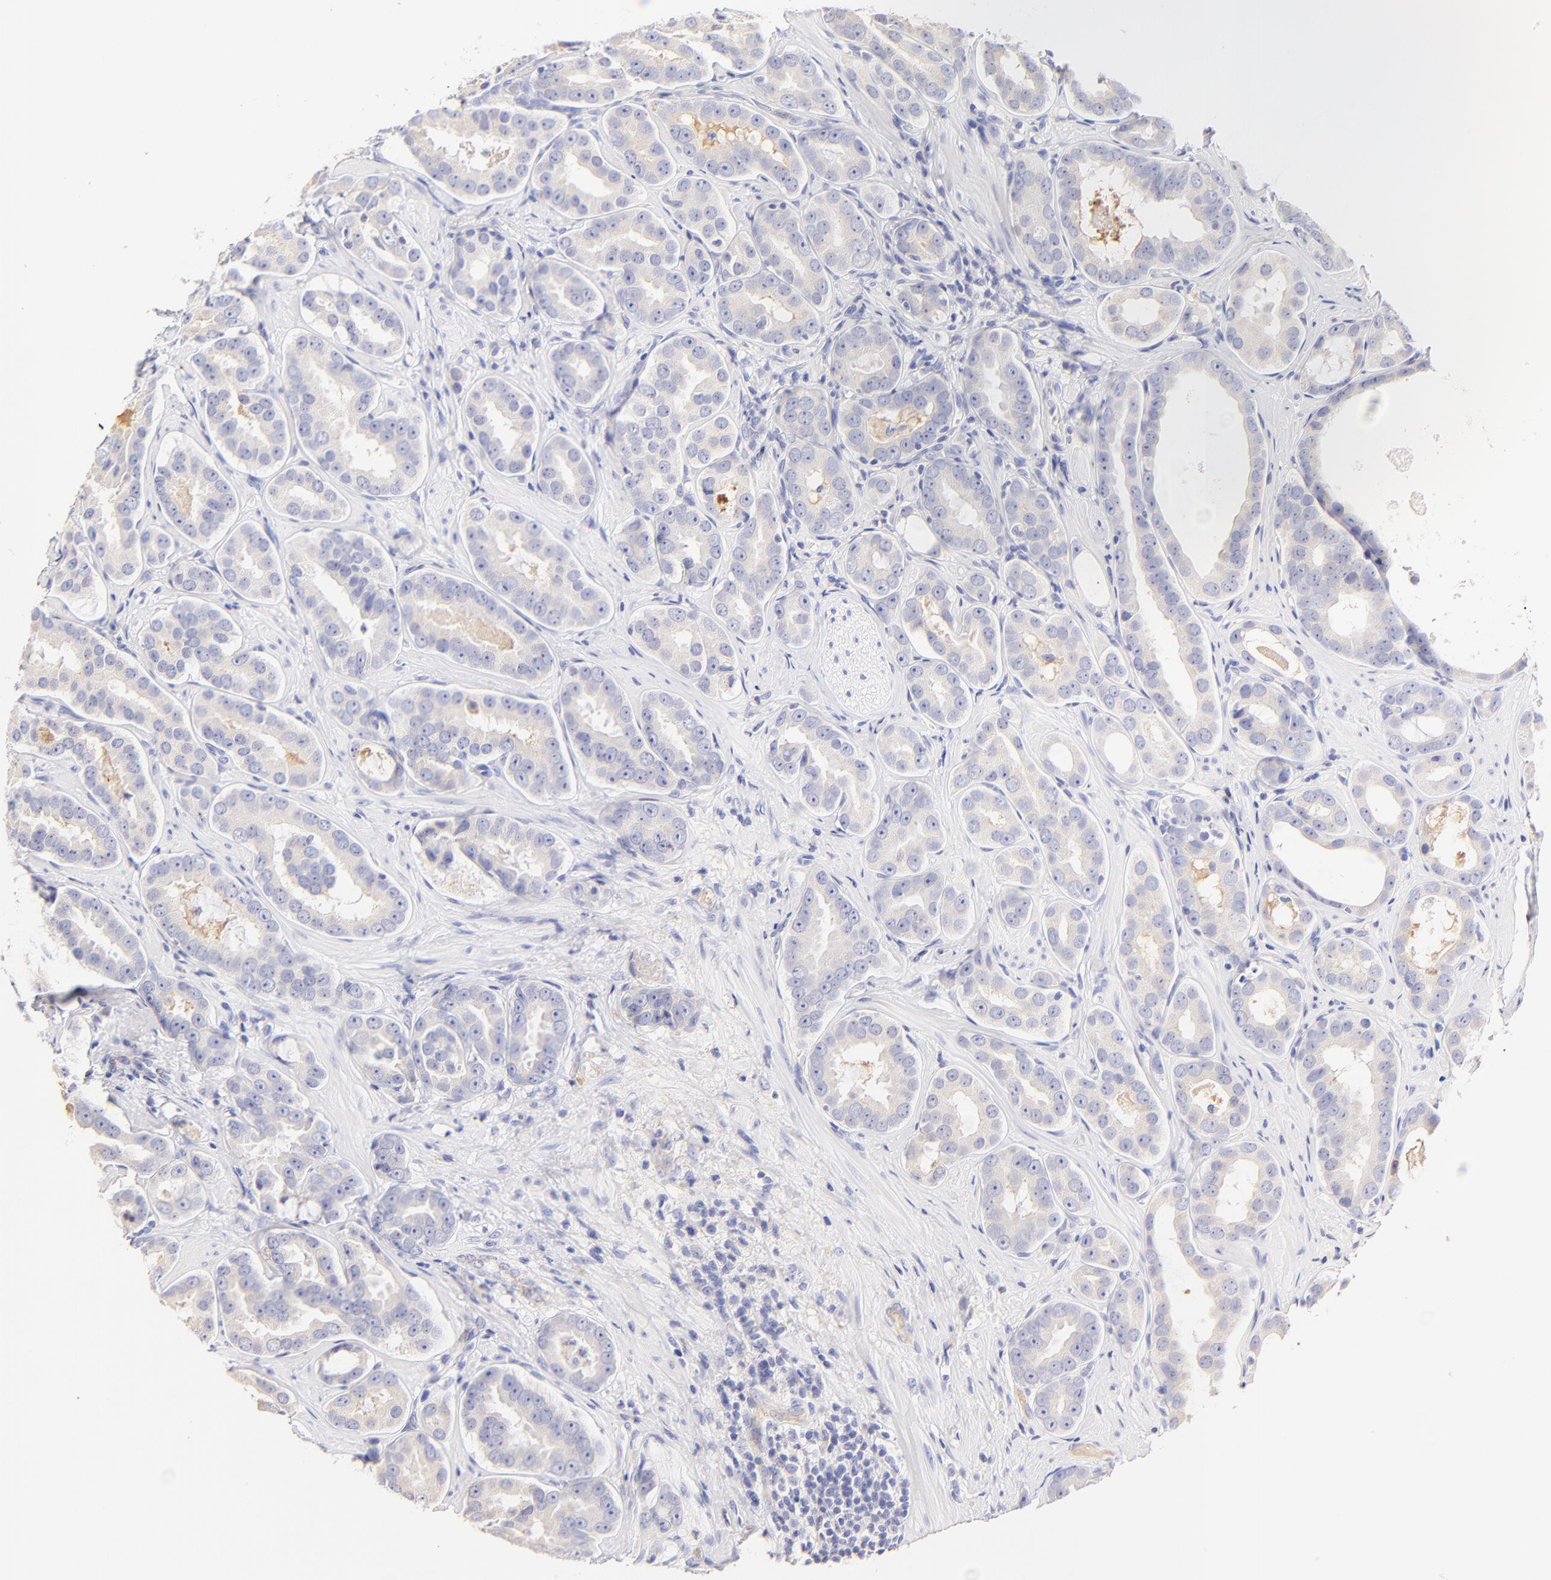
{"staining": {"intensity": "weak", "quantity": "25%-75%", "location": "cytoplasmic/membranous"}, "tissue": "prostate cancer", "cell_type": "Tumor cells", "image_type": "cancer", "snomed": [{"axis": "morphology", "description": "Adenocarcinoma, Low grade"}, {"axis": "topography", "description": "Prostate"}], "caption": "Immunohistochemistry (IHC) micrograph of neoplastic tissue: adenocarcinoma (low-grade) (prostate) stained using IHC demonstrates low levels of weak protein expression localized specifically in the cytoplasmic/membranous of tumor cells, appearing as a cytoplasmic/membranous brown color.", "gene": "ASB9", "patient": {"sex": "male", "age": 59}}